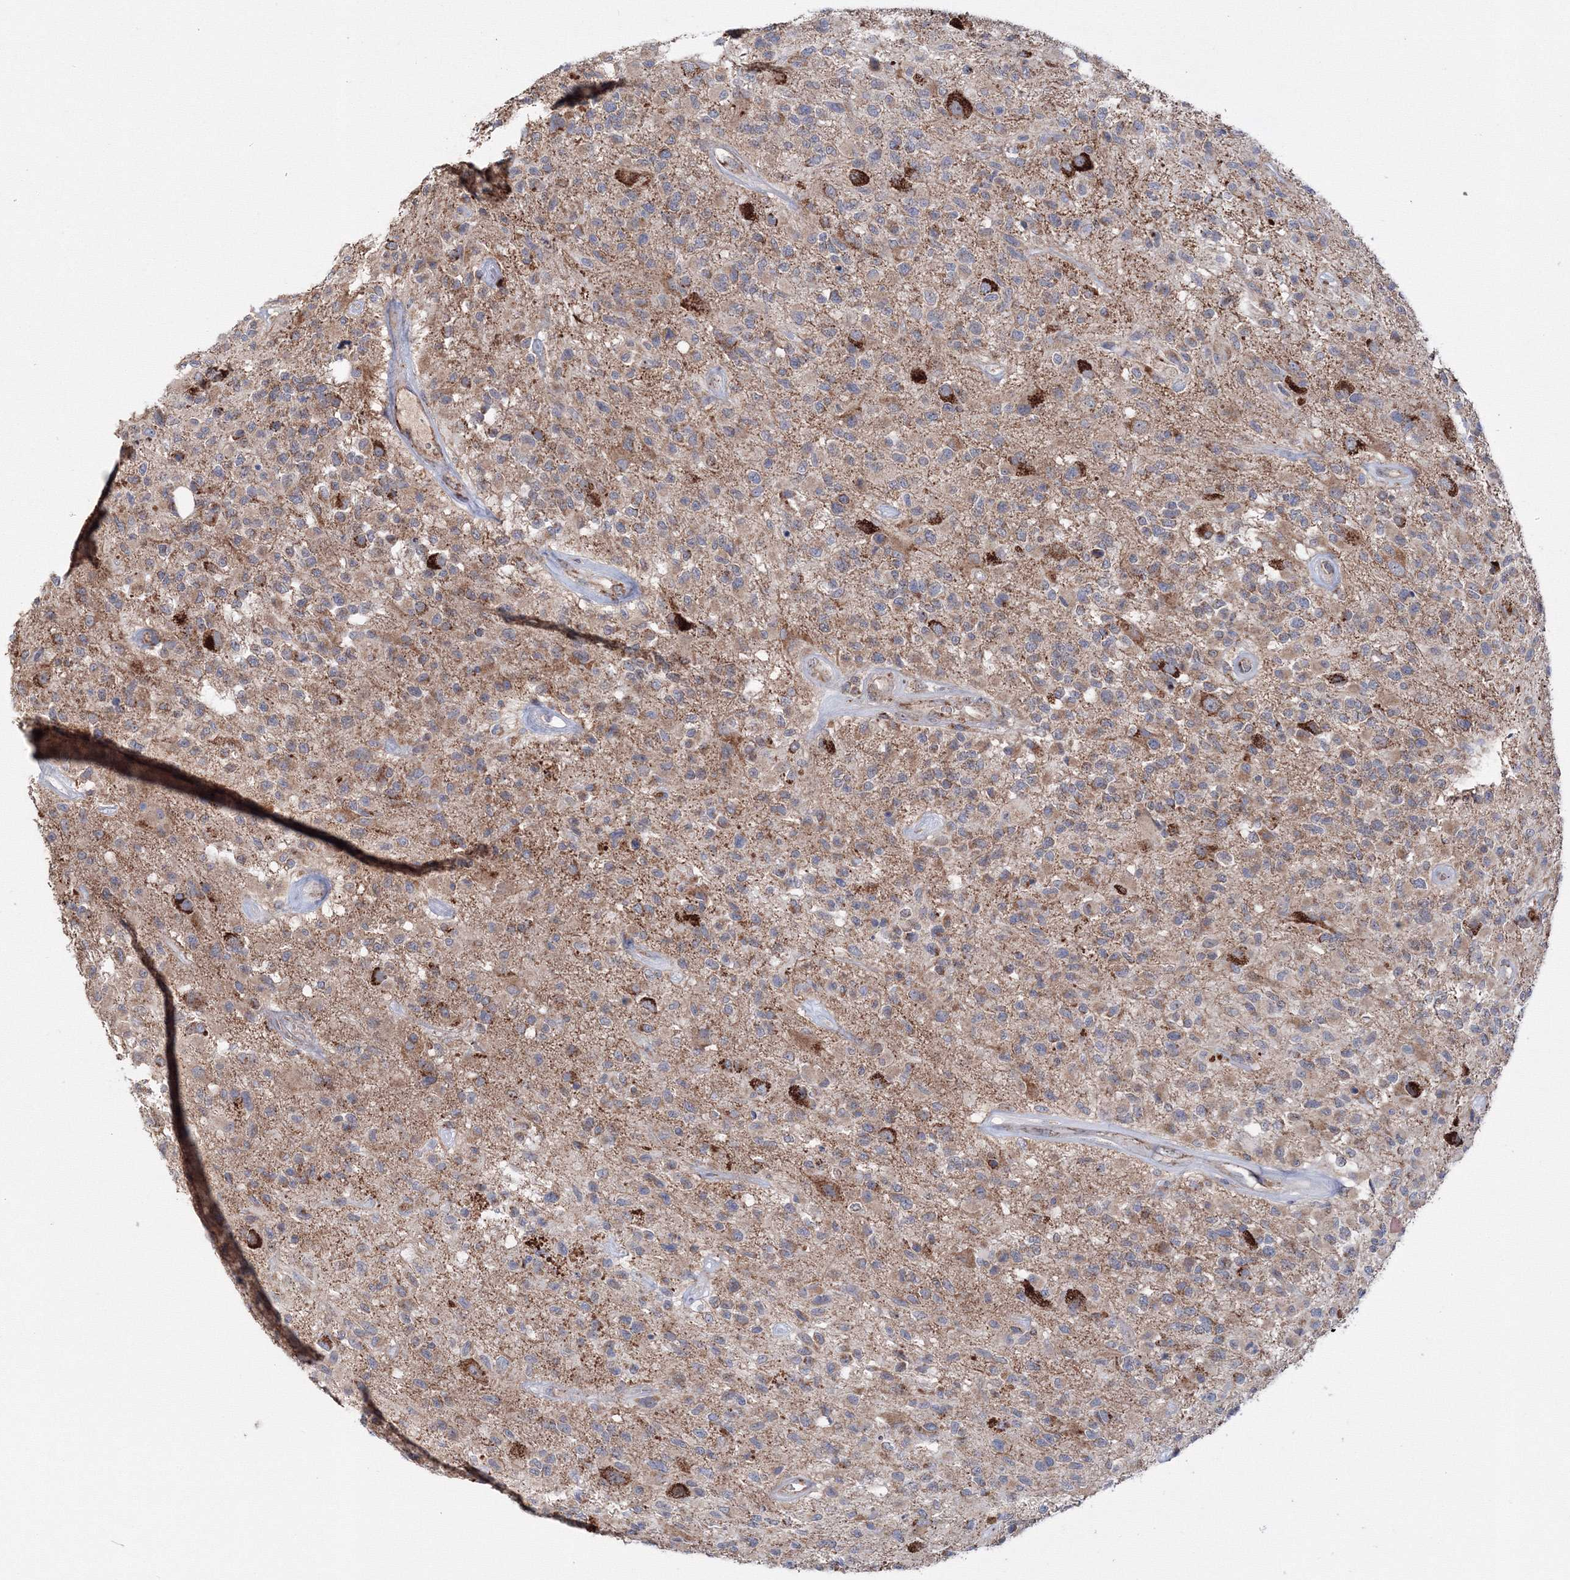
{"staining": {"intensity": "moderate", "quantity": "<25%", "location": "cytoplasmic/membranous"}, "tissue": "glioma", "cell_type": "Tumor cells", "image_type": "cancer", "snomed": [{"axis": "morphology", "description": "Glioma, malignant, High grade"}, {"axis": "morphology", "description": "Glioblastoma, NOS"}, {"axis": "topography", "description": "Brain"}], "caption": "Immunohistochemical staining of glioma demonstrates moderate cytoplasmic/membranous protein expression in approximately <25% of tumor cells. Nuclei are stained in blue.", "gene": "PEX13", "patient": {"sex": "male", "age": 60}}